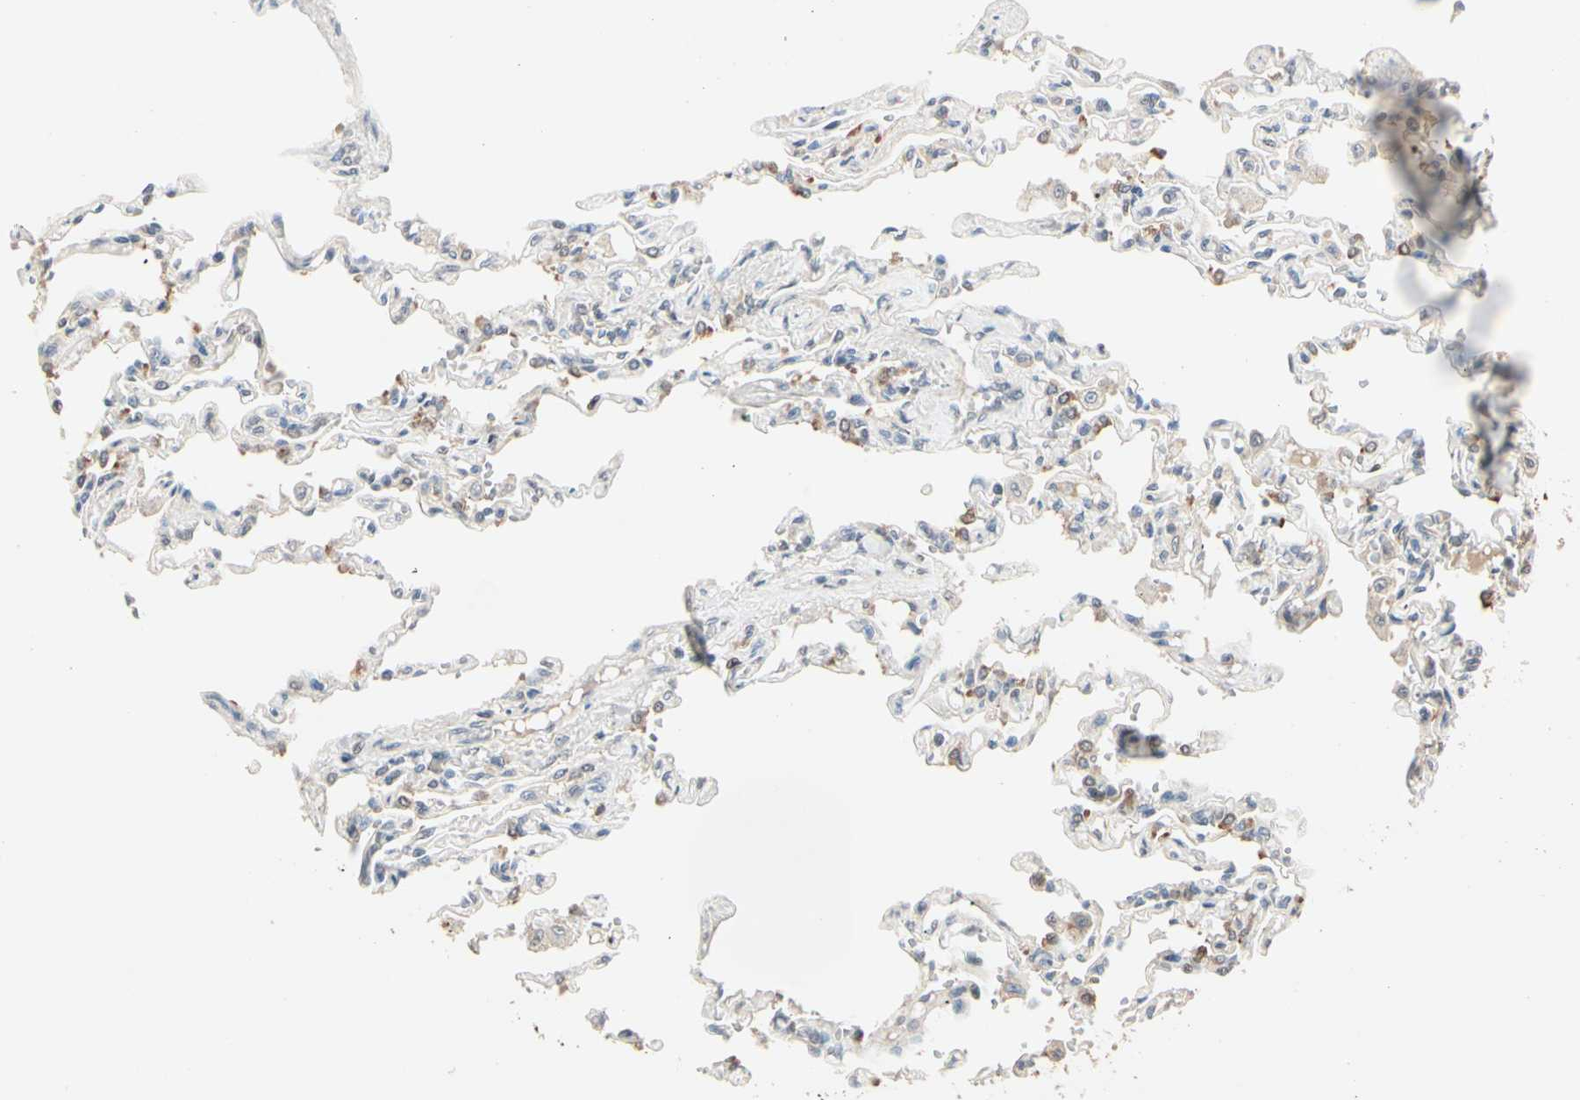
{"staining": {"intensity": "weak", "quantity": "<25%", "location": "cytoplasmic/membranous"}, "tissue": "lung", "cell_type": "Alveolar cells", "image_type": "normal", "snomed": [{"axis": "morphology", "description": "Normal tissue, NOS"}, {"axis": "topography", "description": "Lung"}], "caption": "Alveolar cells are negative for protein expression in benign human lung.", "gene": "ACSL5", "patient": {"sex": "male", "age": 21}}